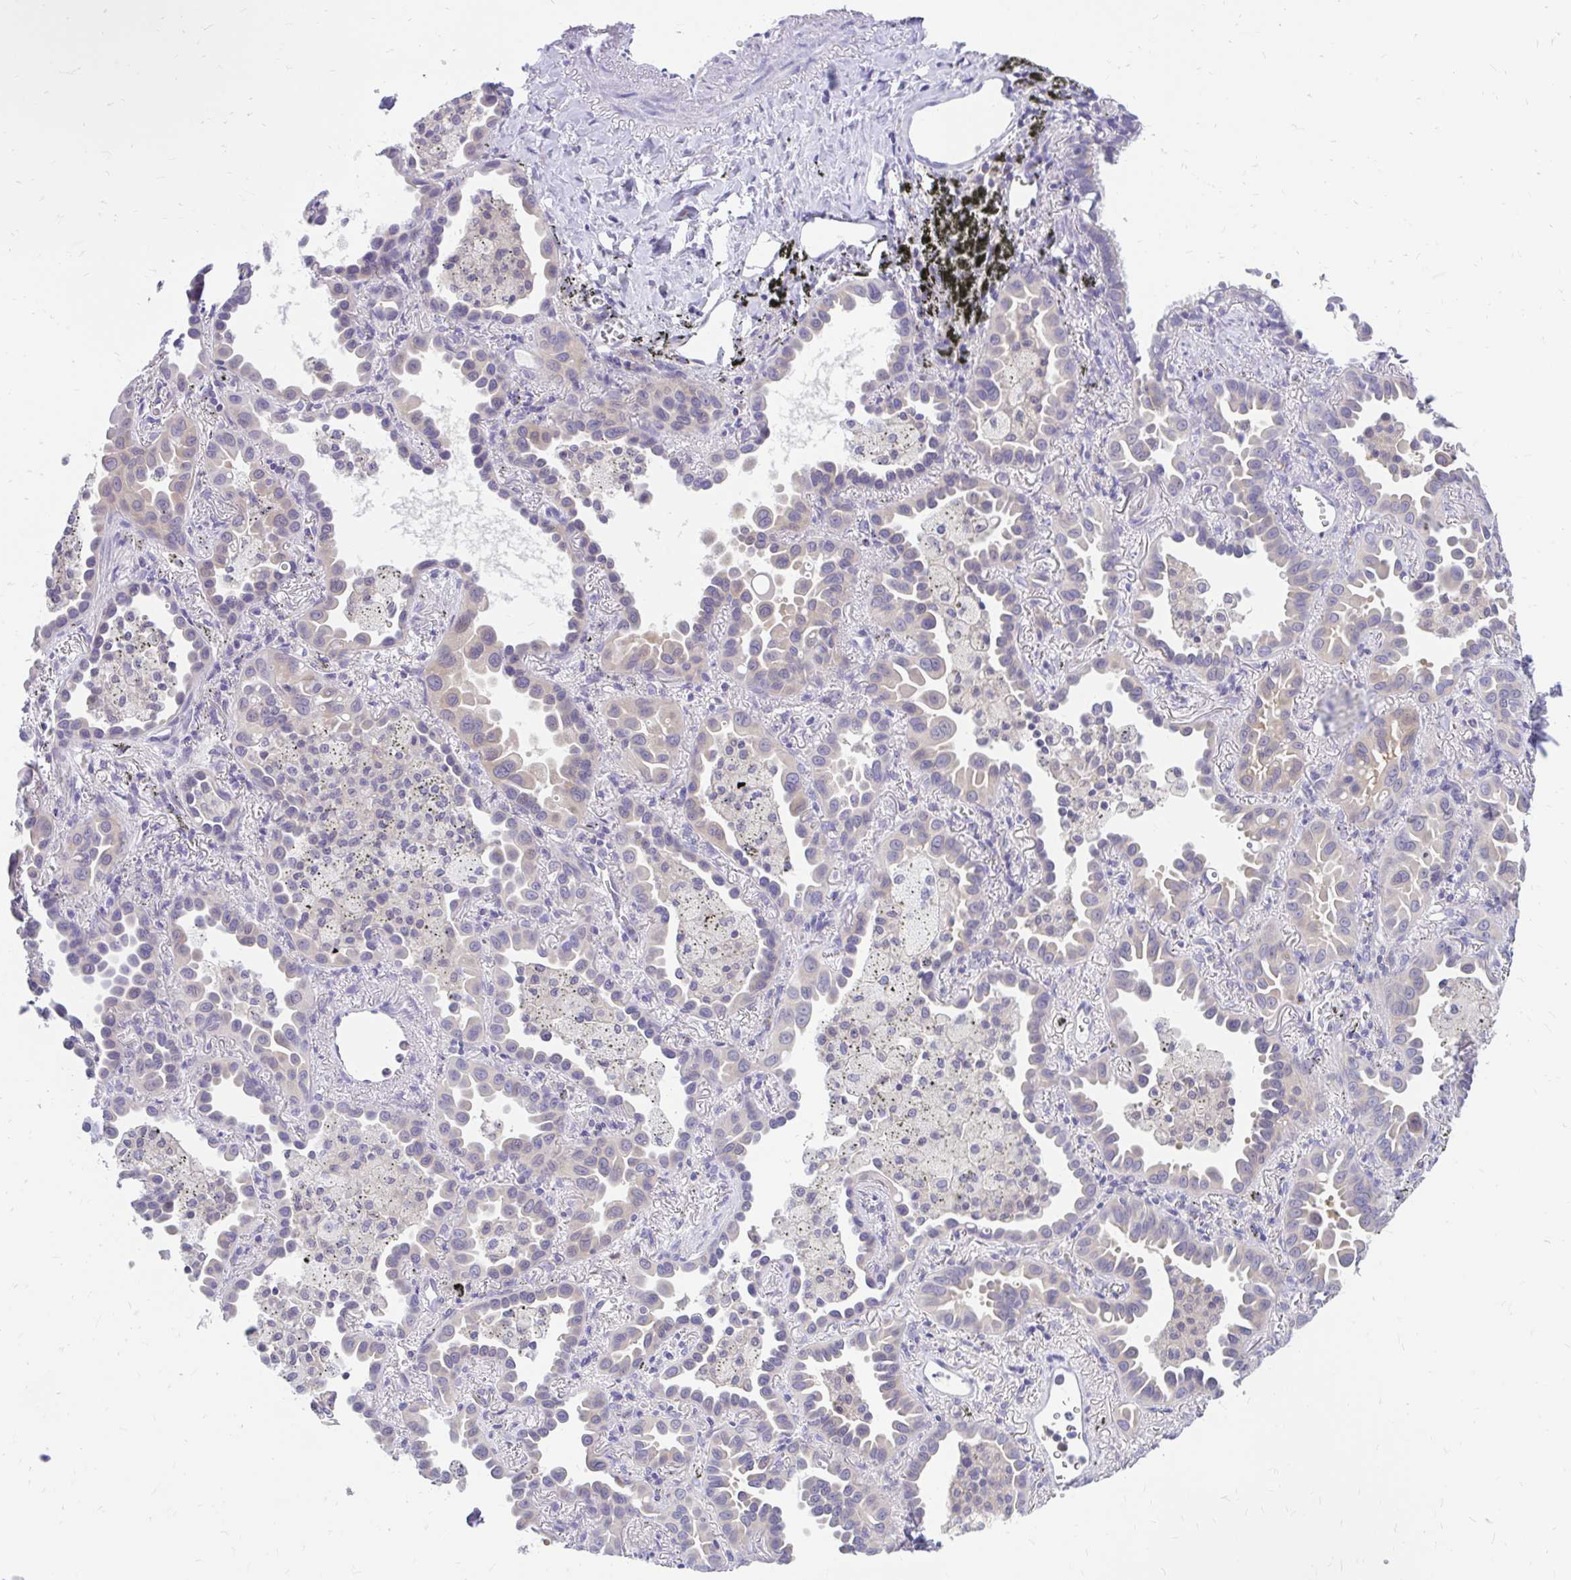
{"staining": {"intensity": "negative", "quantity": "none", "location": "none"}, "tissue": "lung cancer", "cell_type": "Tumor cells", "image_type": "cancer", "snomed": [{"axis": "morphology", "description": "Adenocarcinoma, NOS"}, {"axis": "topography", "description": "Lung"}], "caption": "Immunohistochemistry (IHC) histopathology image of lung adenocarcinoma stained for a protein (brown), which shows no positivity in tumor cells. The staining is performed using DAB (3,3'-diaminobenzidine) brown chromogen with nuclei counter-stained in using hematoxylin.", "gene": "MAP1LC3A", "patient": {"sex": "male", "age": 68}}